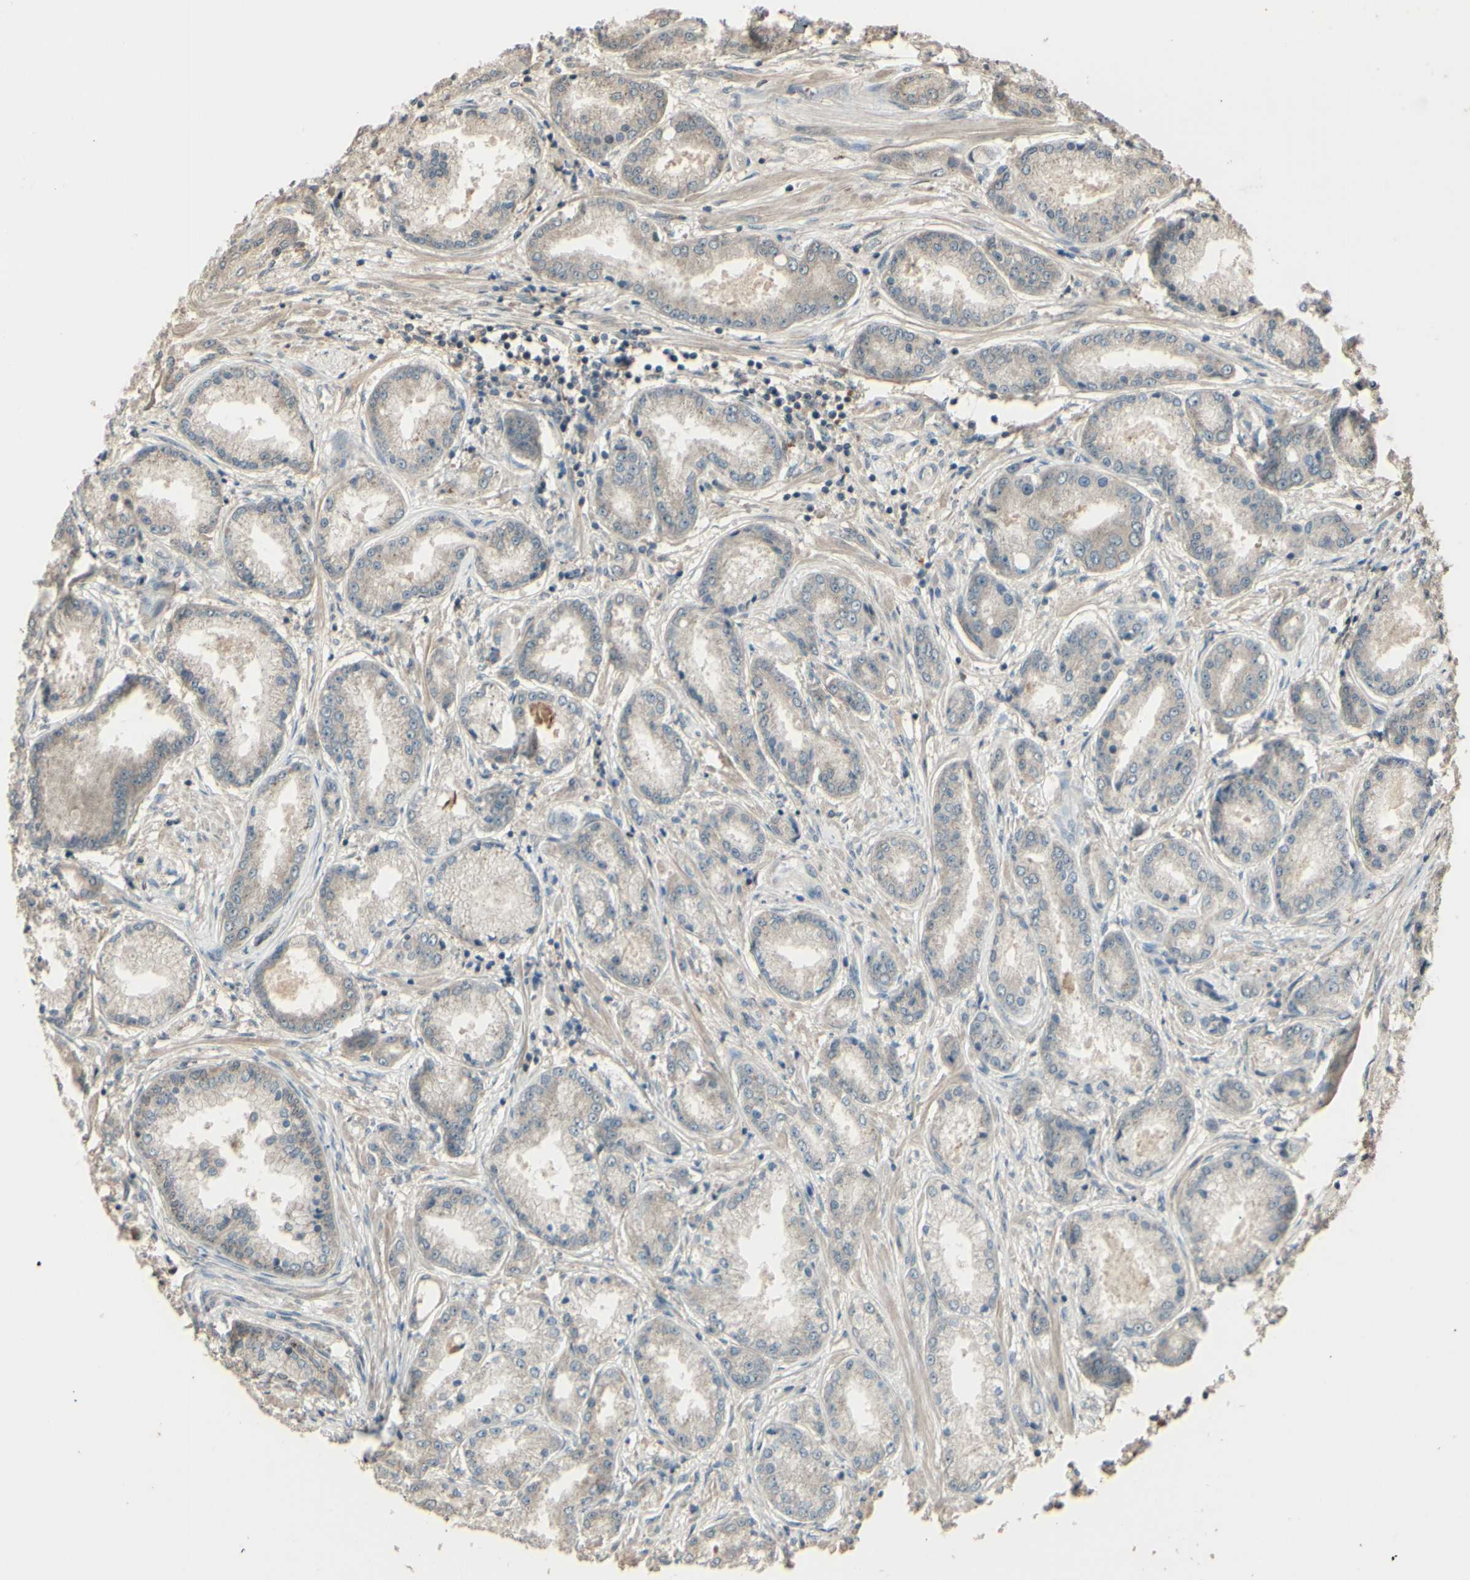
{"staining": {"intensity": "weak", "quantity": ">75%", "location": "cytoplasmic/membranous"}, "tissue": "prostate cancer", "cell_type": "Tumor cells", "image_type": "cancer", "snomed": [{"axis": "morphology", "description": "Adenocarcinoma, High grade"}, {"axis": "topography", "description": "Prostate"}], "caption": "Immunohistochemical staining of human prostate cancer (adenocarcinoma (high-grade)) demonstrates weak cytoplasmic/membranous protein positivity in approximately >75% of tumor cells.", "gene": "GNAS", "patient": {"sex": "male", "age": 59}}